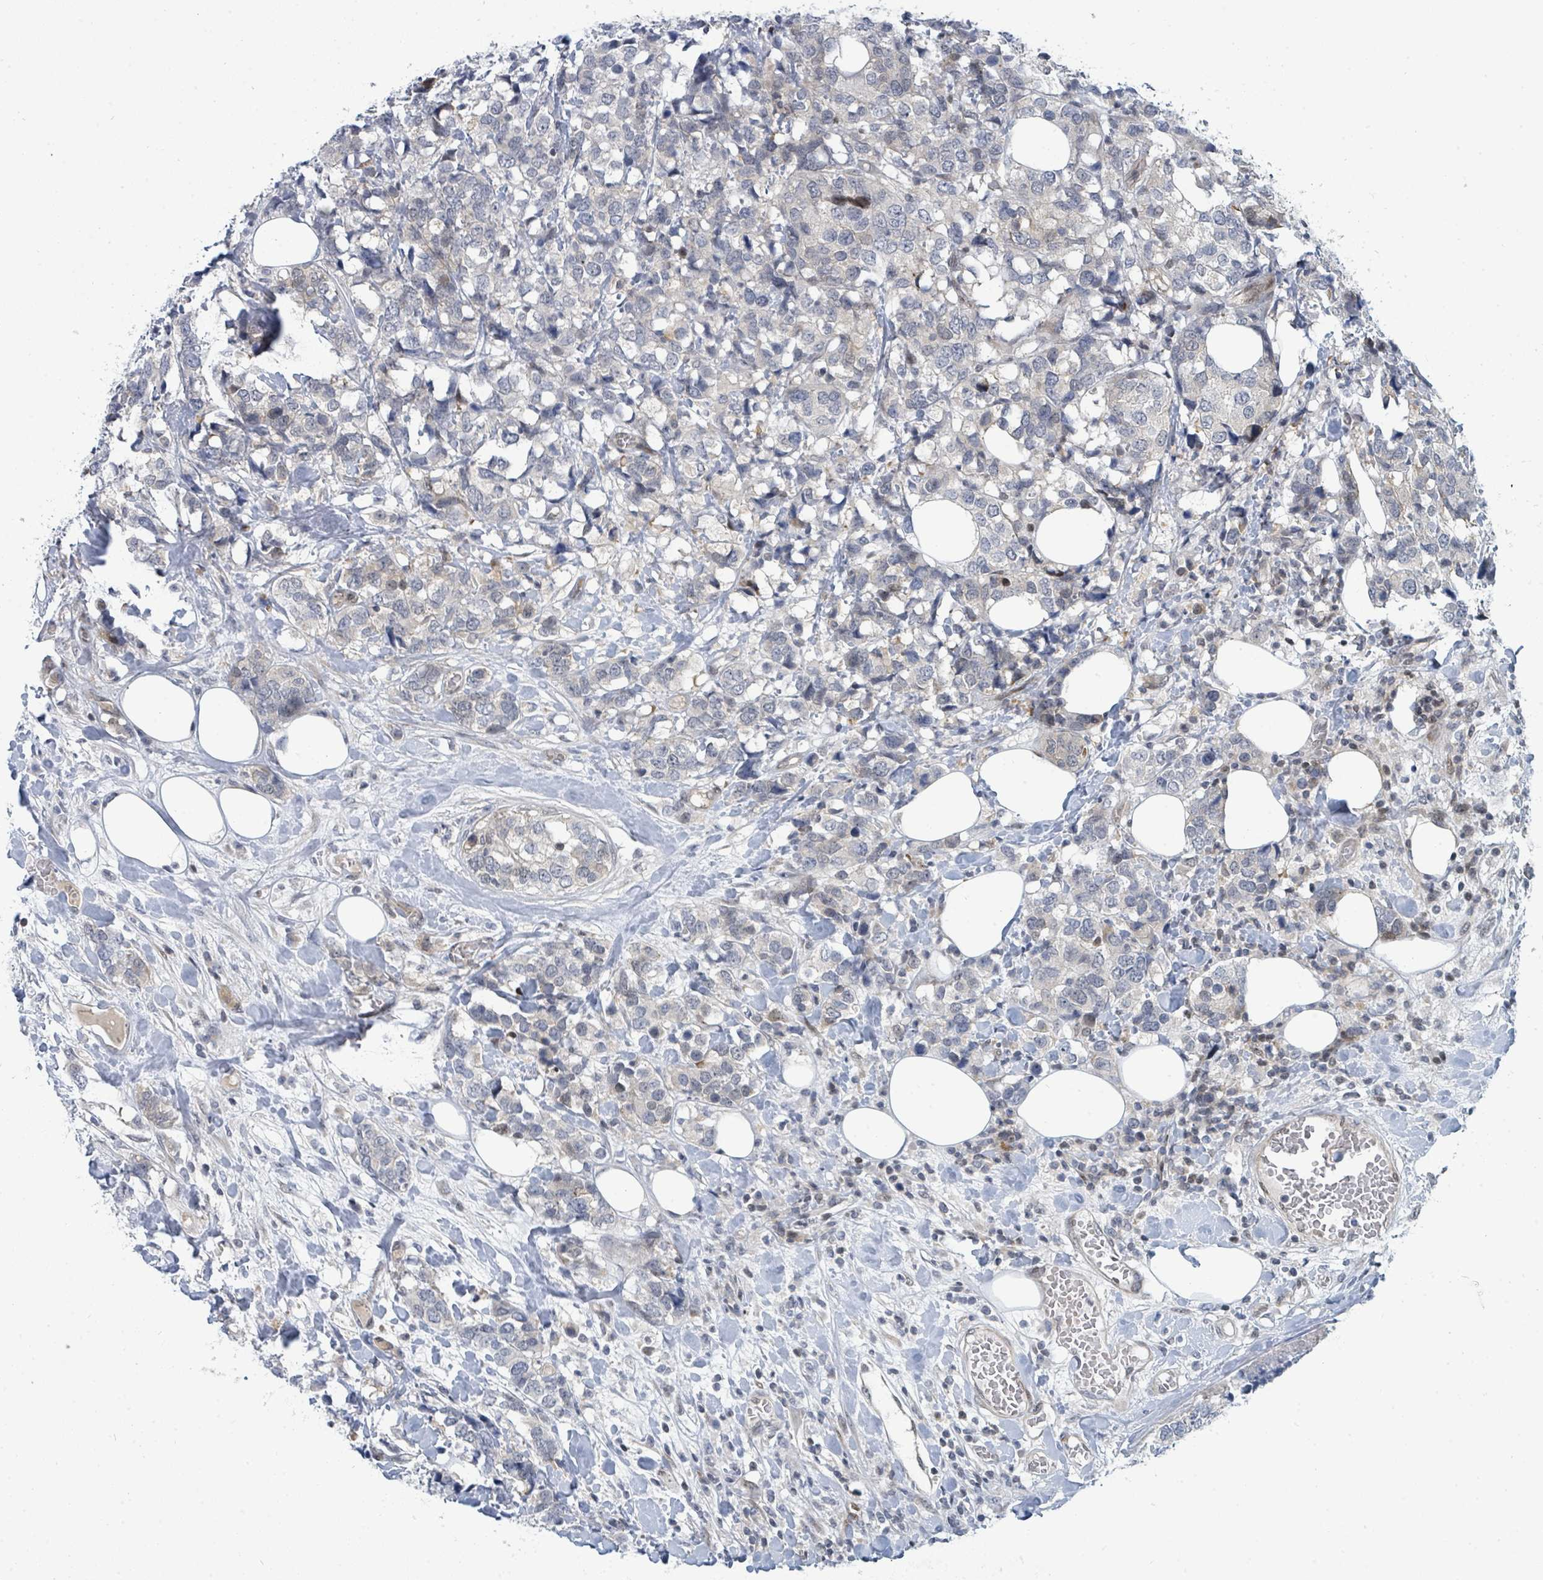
{"staining": {"intensity": "weak", "quantity": "<25%", "location": "cytoplasmic/membranous"}, "tissue": "breast cancer", "cell_type": "Tumor cells", "image_type": "cancer", "snomed": [{"axis": "morphology", "description": "Lobular carcinoma"}, {"axis": "topography", "description": "Breast"}], "caption": "IHC of breast cancer (lobular carcinoma) shows no staining in tumor cells.", "gene": "SUMO4", "patient": {"sex": "female", "age": 59}}